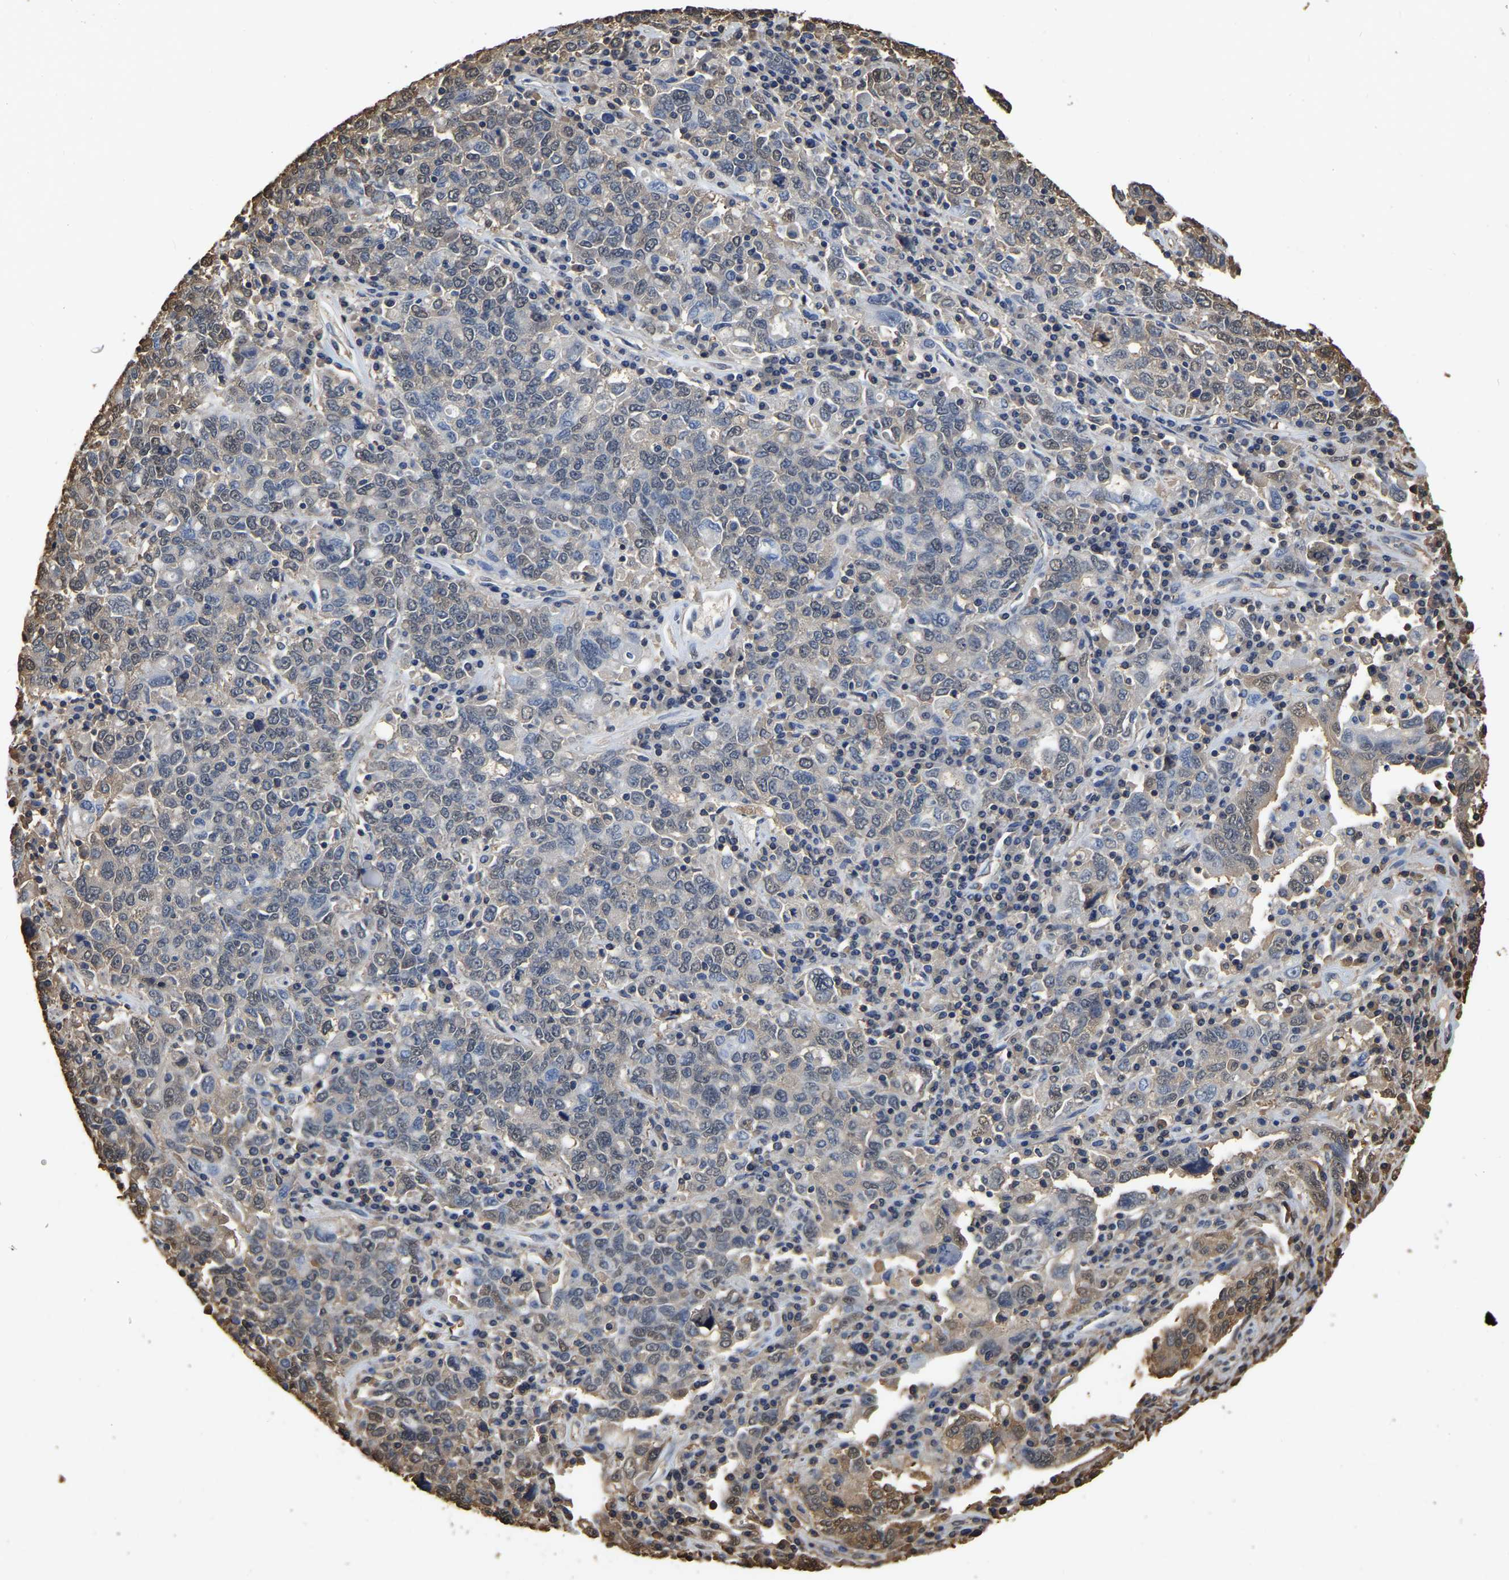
{"staining": {"intensity": "negative", "quantity": "none", "location": "none"}, "tissue": "ovarian cancer", "cell_type": "Tumor cells", "image_type": "cancer", "snomed": [{"axis": "morphology", "description": "Carcinoma, endometroid"}, {"axis": "topography", "description": "Ovary"}], "caption": "There is no significant positivity in tumor cells of endometroid carcinoma (ovarian).", "gene": "LDHB", "patient": {"sex": "female", "age": 62}}